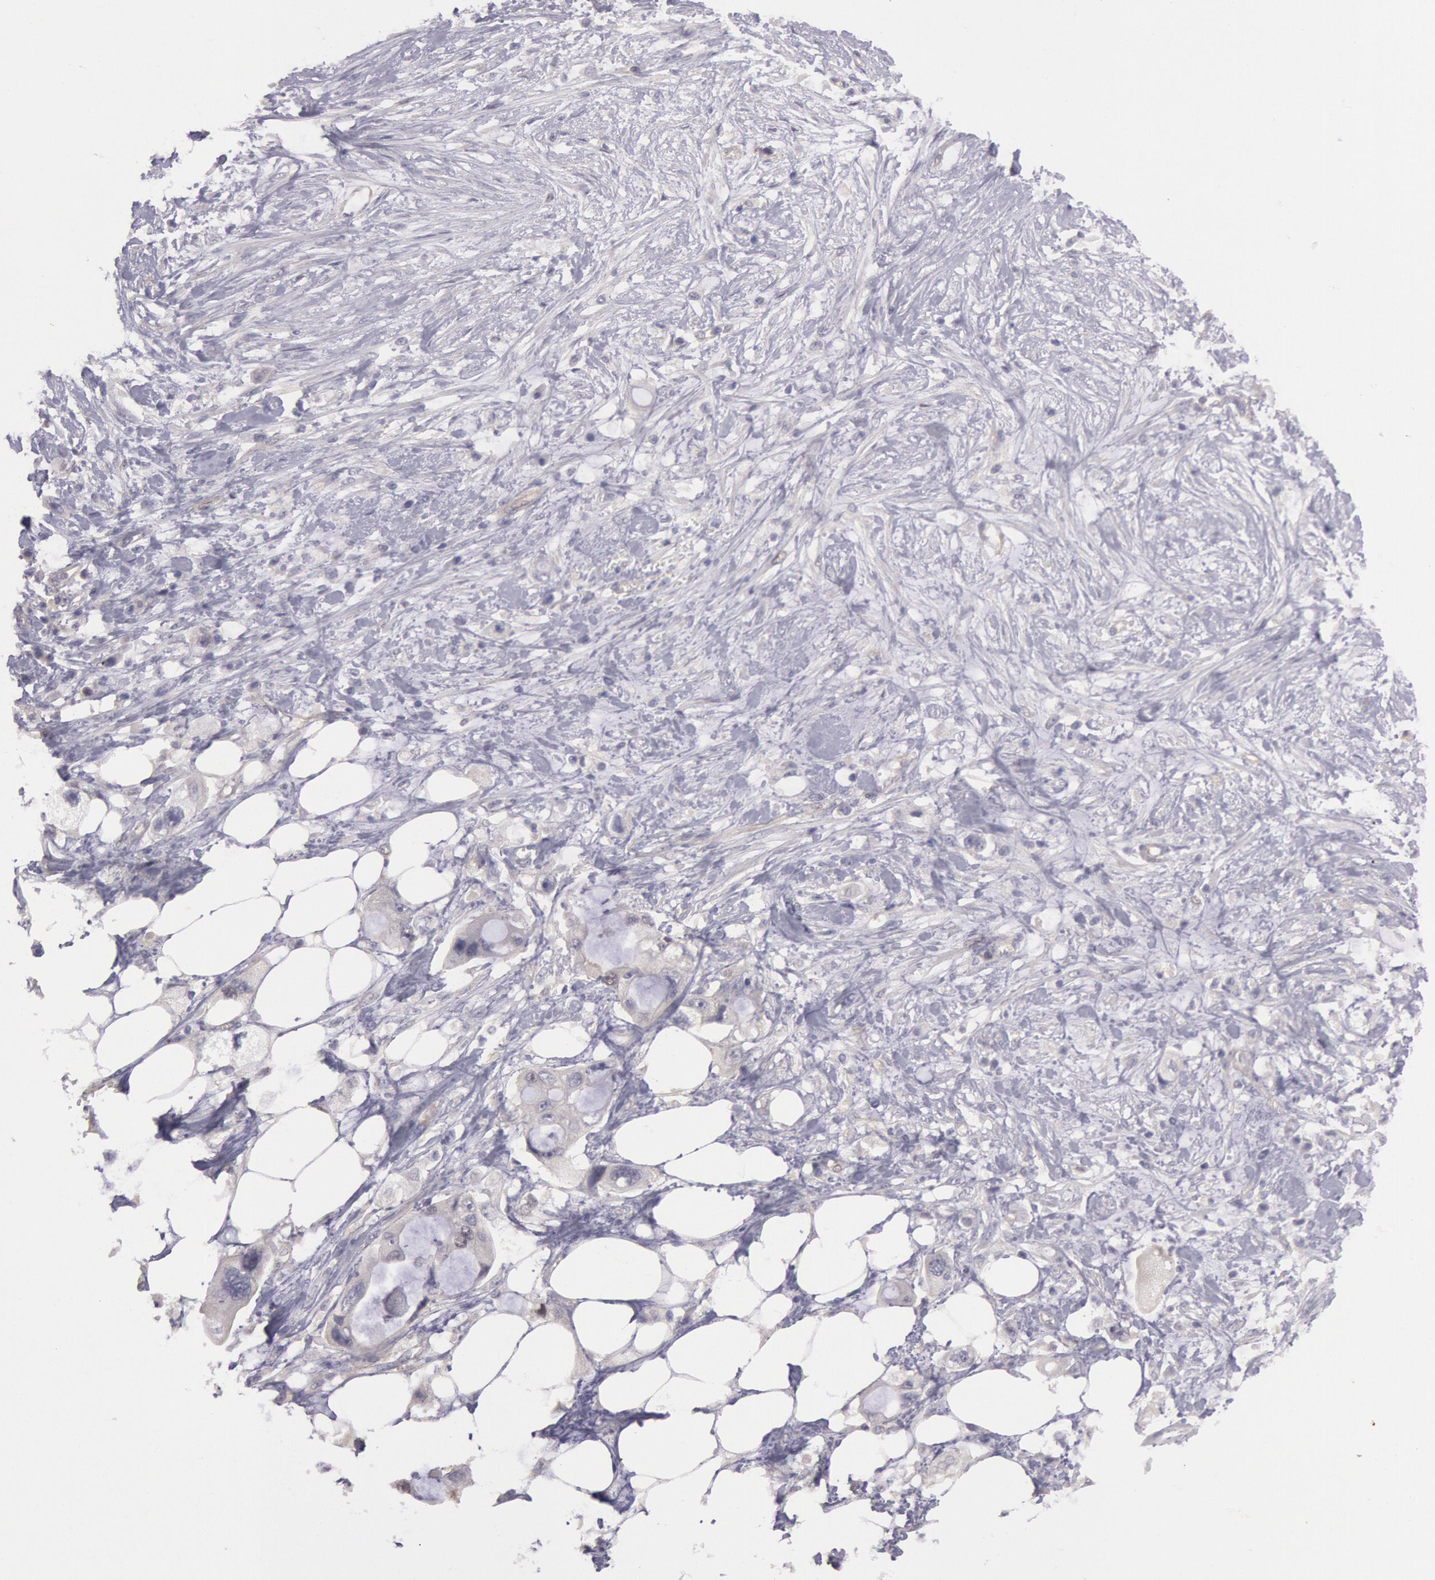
{"staining": {"intensity": "negative", "quantity": "none", "location": "none"}, "tissue": "pancreatic cancer", "cell_type": "Tumor cells", "image_type": "cancer", "snomed": [{"axis": "morphology", "description": "Adenocarcinoma, NOS"}, {"axis": "topography", "description": "Pancreas"}, {"axis": "topography", "description": "Stomach, upper"}], "caption": "IHC histopathology image of neoplastic tissue: human adenocarcinoma (pancreatic) stained with DAB (3,3'-diaminobenzidine) exhibits no significant protein expression in tumor cells. (IHC, brightfield microscopy, high magnification).", "gene": "AMOTL1", "patient": {"sex": "male", "age": 77}}